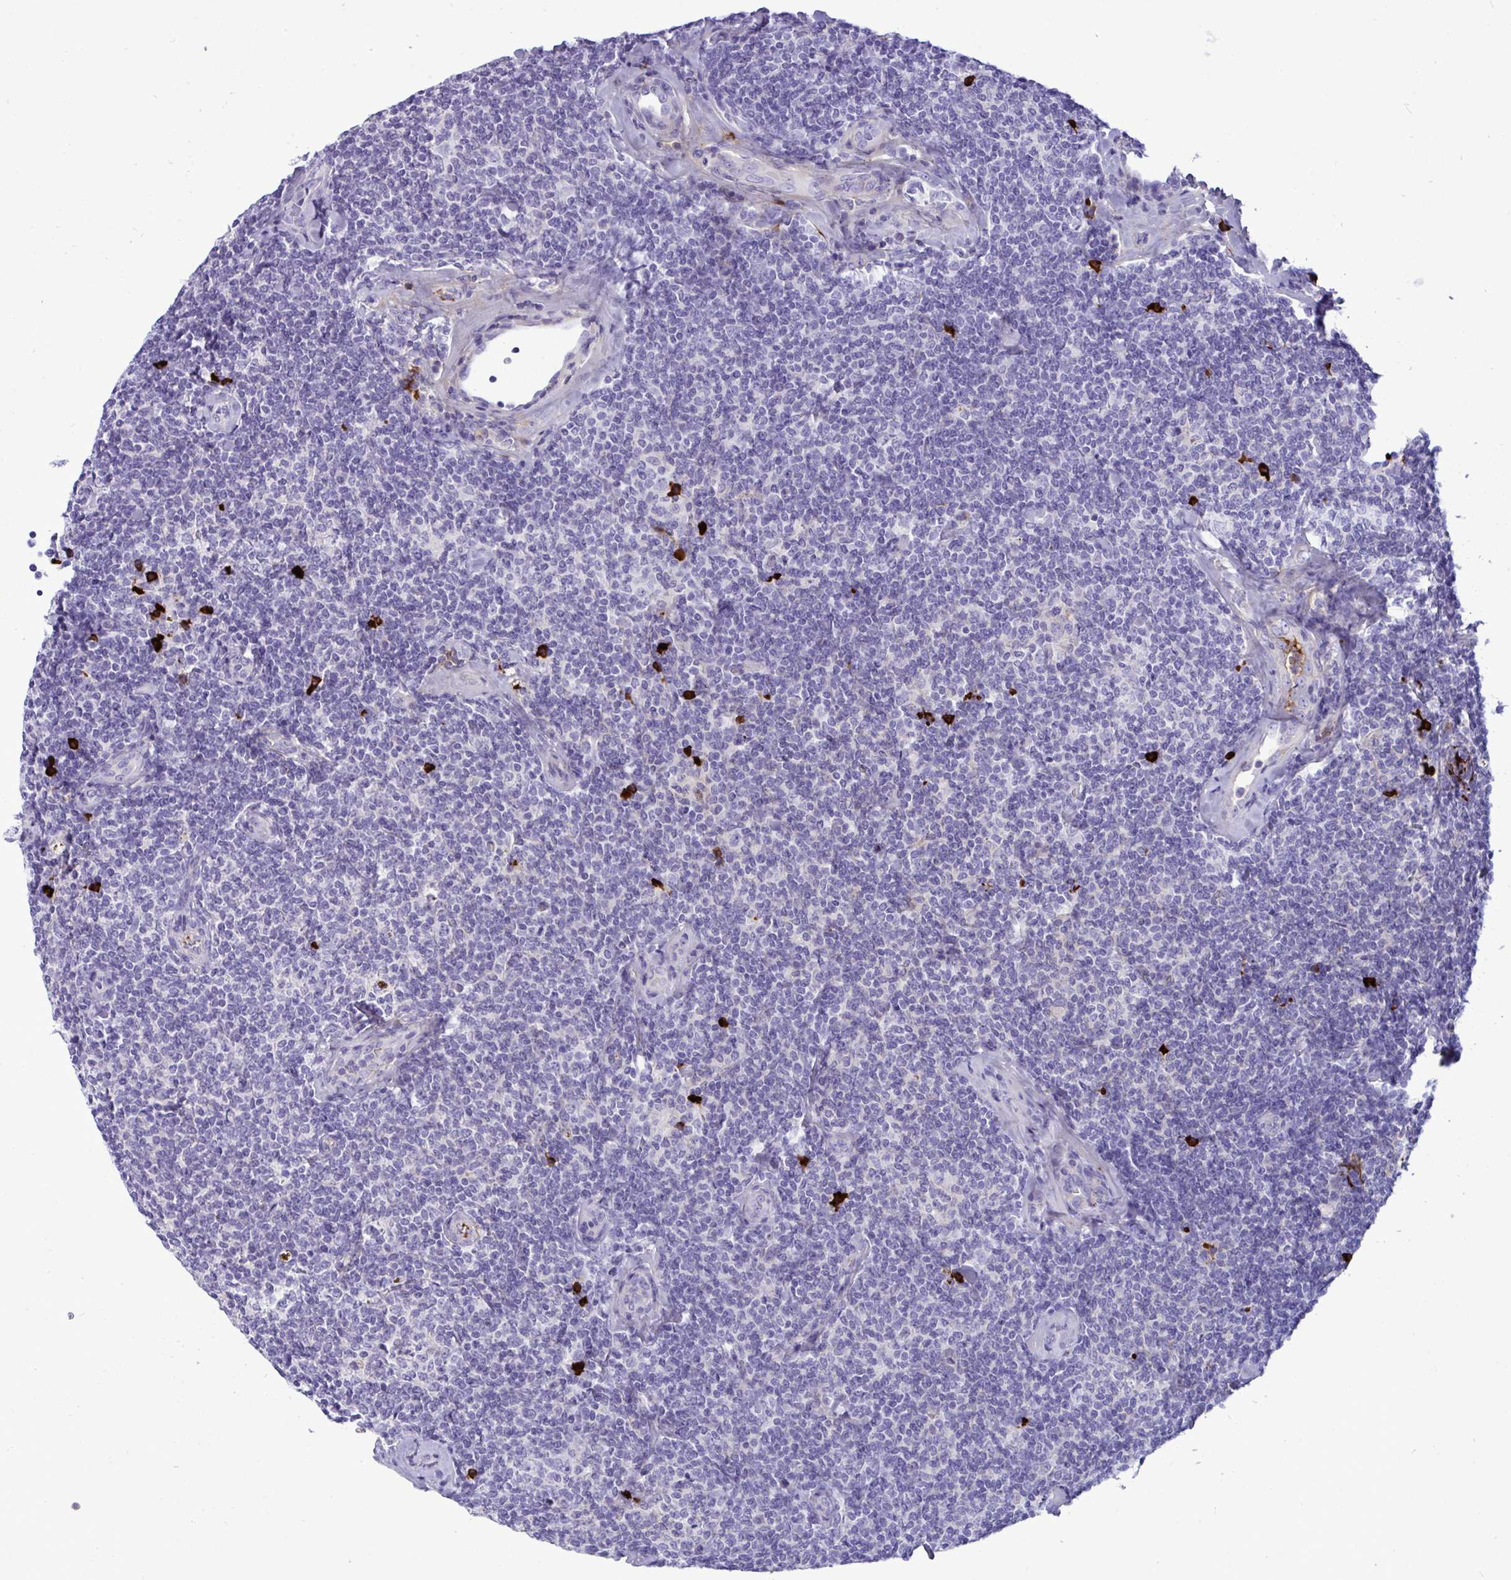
{"staining": {"intensity": "negative", "quantity": "none", "location": "none"}, "tissue": "lymphoma", "cell_type": "Tumor cells", "image_type": "cancer", "snomed": [{"axis": "morphology", "description": "Malignant lymphoma, non-Hodgkin's type, Low grade"}, {"axis": "topography", "description": "Lymph node"}], "caption": "This is an immunohistochemistry micrograph of malignant lymphoma, non-Hodgkin's type (low-grade). There is no positivity in tumor cells.", "gene": "F2", "patient": {"sex": "female", "age": 56}}